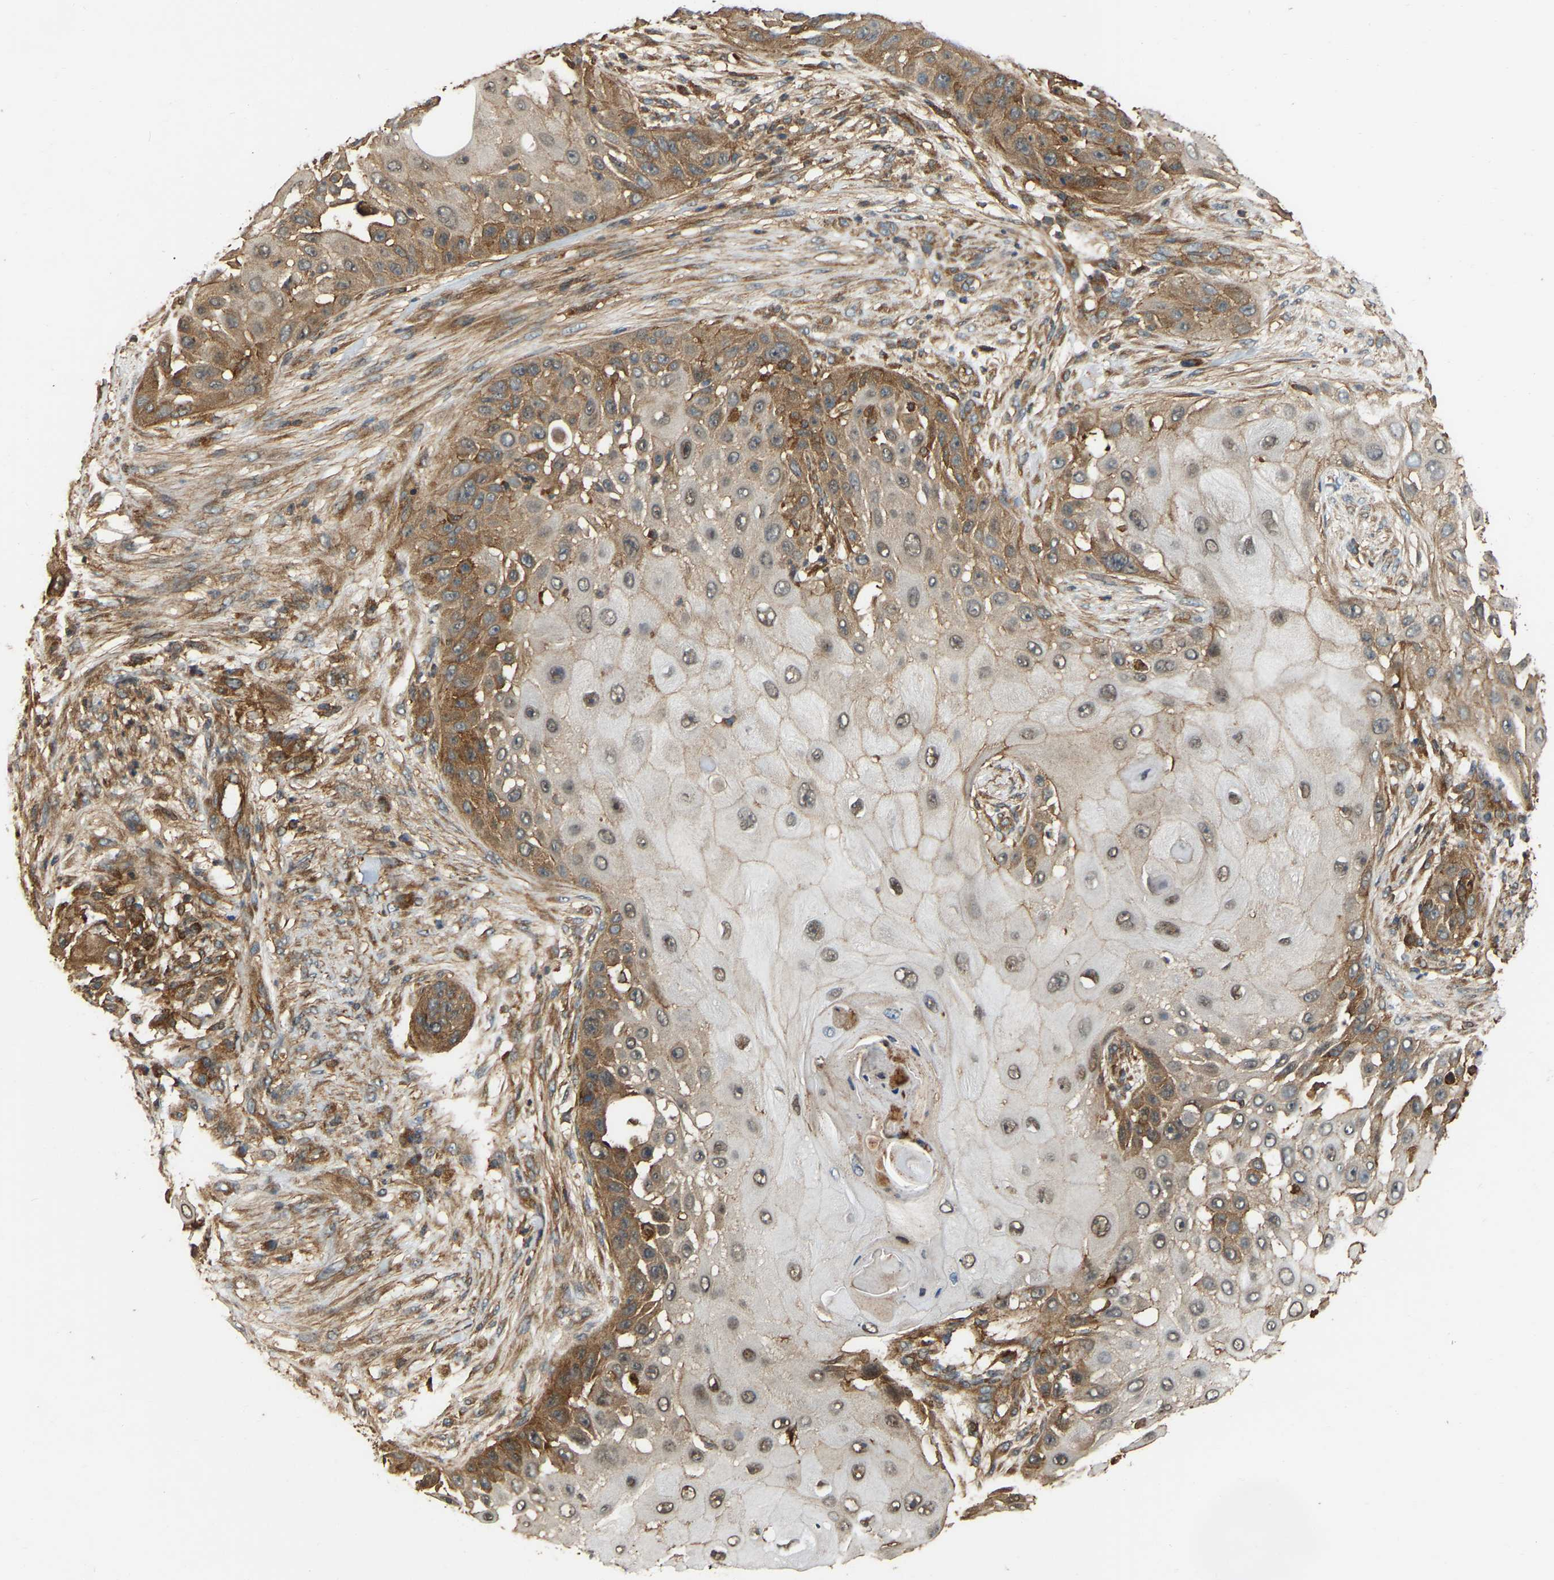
{"staining": {"intensity": "moderate", "quantity": "25%-75%", "location": "cytoplasmic/membranous"}, "tissue": "skin cancer", "cell_type": "Tumor cells", "image_type": "cancer", "snomed": [{"axis": "morphology", "description": "Squamous cell carcinoma, NOS"}, {"axis": "topography", "description": "Skin"}], "caption": "This is a micrograph of IHC staining of skin cancer, which shows moderate staining in the cytoplasmic/membranous of tumor cells.", "gene": "SAMD9L", "patient": {"sex": "female", "age": 44}}